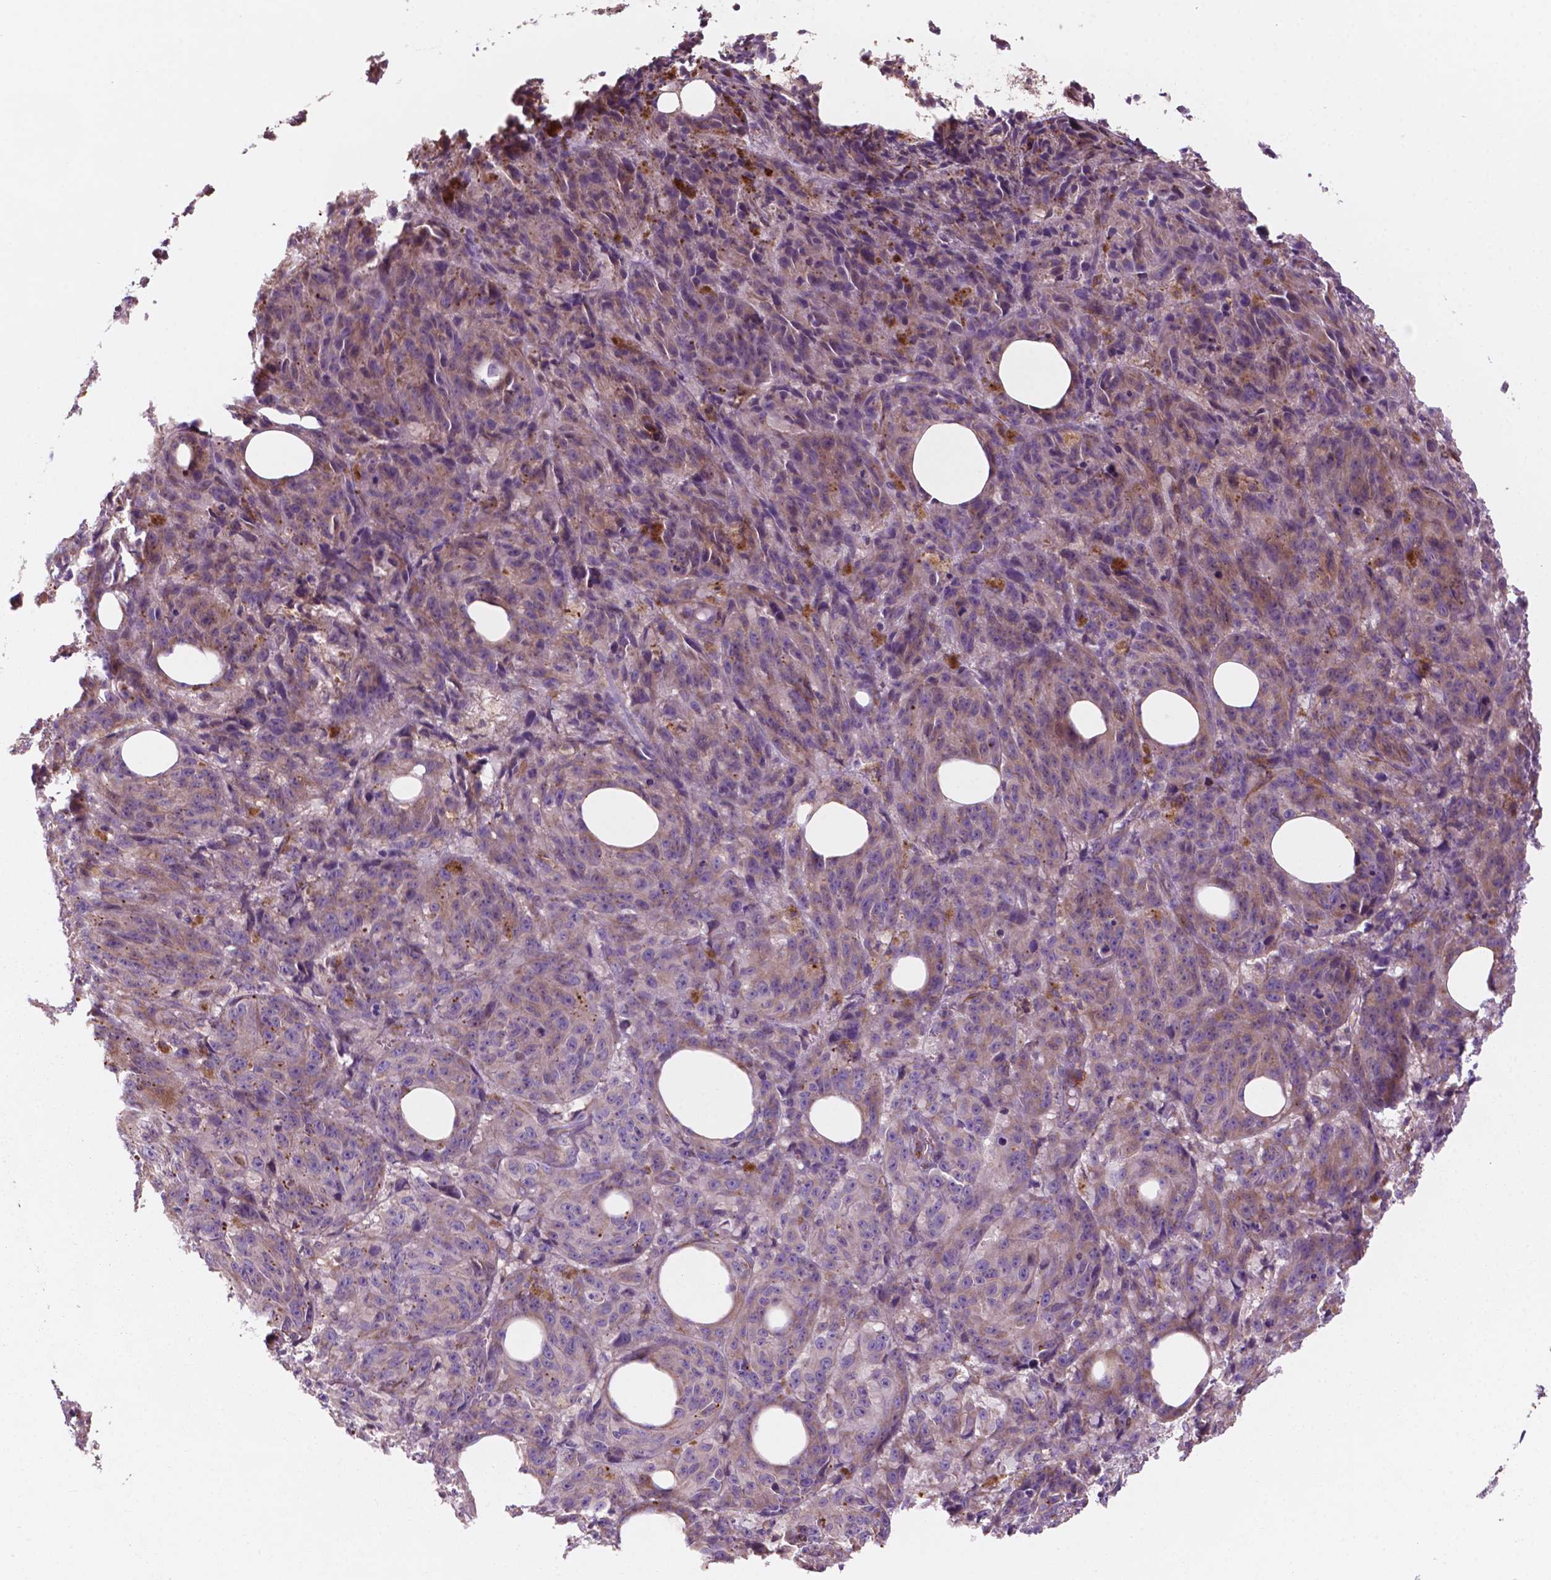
{"staining": {"intensity": "moderate", "quantity": "<25%", "location": "cytoplasmic/membranous"}, "tissue": "melanoma", "cell_type": "Tumor cells", "image_type": "cancer", "snomed": [{"axis": "morphology", "description": "Malignant melanoma, NOS"}, {"axis": "topography", "description": "Skin"}], "caption": "Protein analysis of malignant melanoma tissue demonstrates moderate cytoplasmic/membranous positivity in about <25% of tumor cells. (DAB (3,3'-diaminobenzidine) IHC, brown staining for protein, blue staining for nuclei).", "gene": "SURF4", "patient": {"sex": "female", "age": 34}}